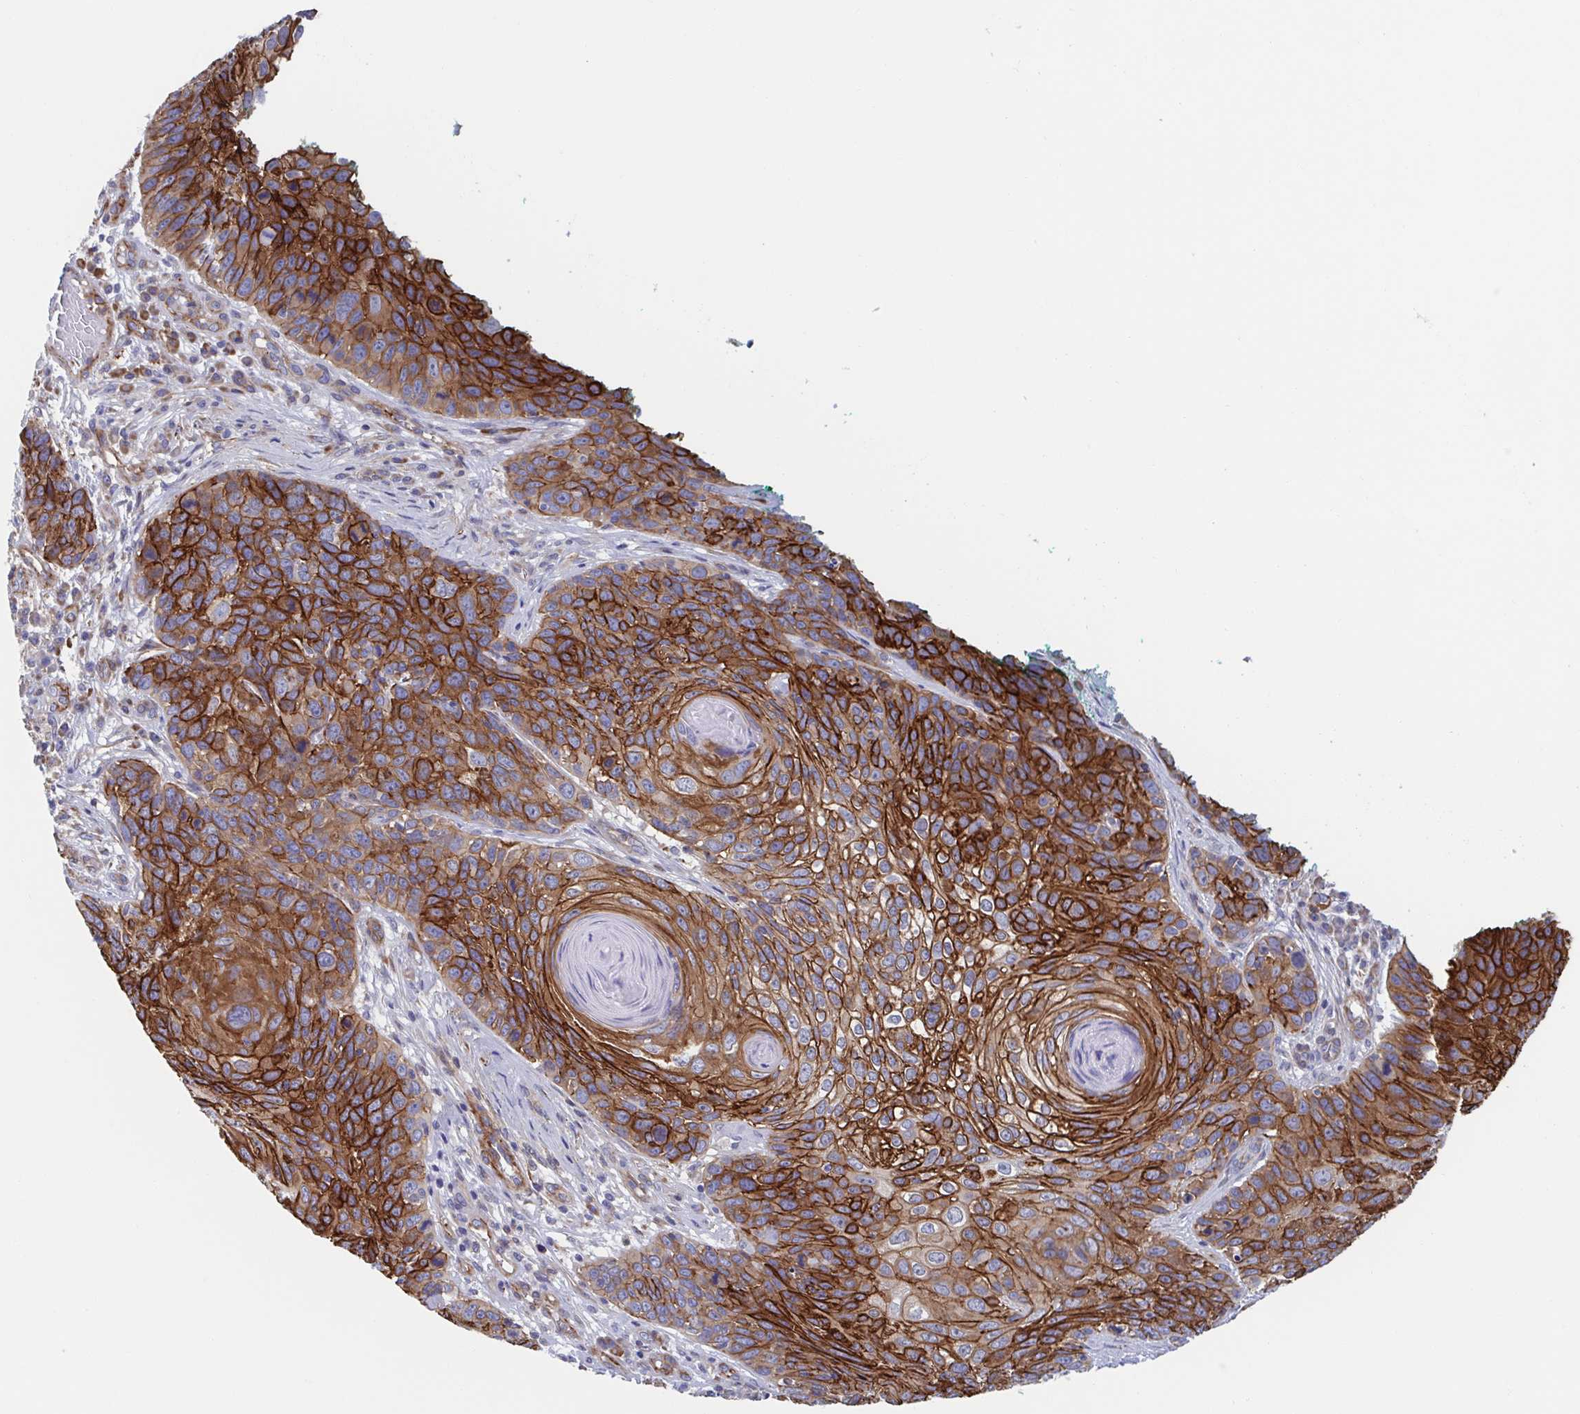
{"staining": {"intensity": "strong", "quantity": ">75%", "location": "cytoplasmic/membranous"}, "tissue": "skin cancer", "cell_type": "Tumor cells", "image_type": "cancer", "snomed": [{"axis": "morphology", "description": "Squamous cell carcinoma, NOS"}, {"axis": "topography", "description": "Skin"}], "caption": "Protein expression by immunohistochemistry (IHC) reveals strong cytoplasmic/membranous staining in approximately >75% of tumor cells in skin cancer (squamous cell carcinoma).", "gene": "KLC3", "patient": {"sex": "male", "age": 92}}